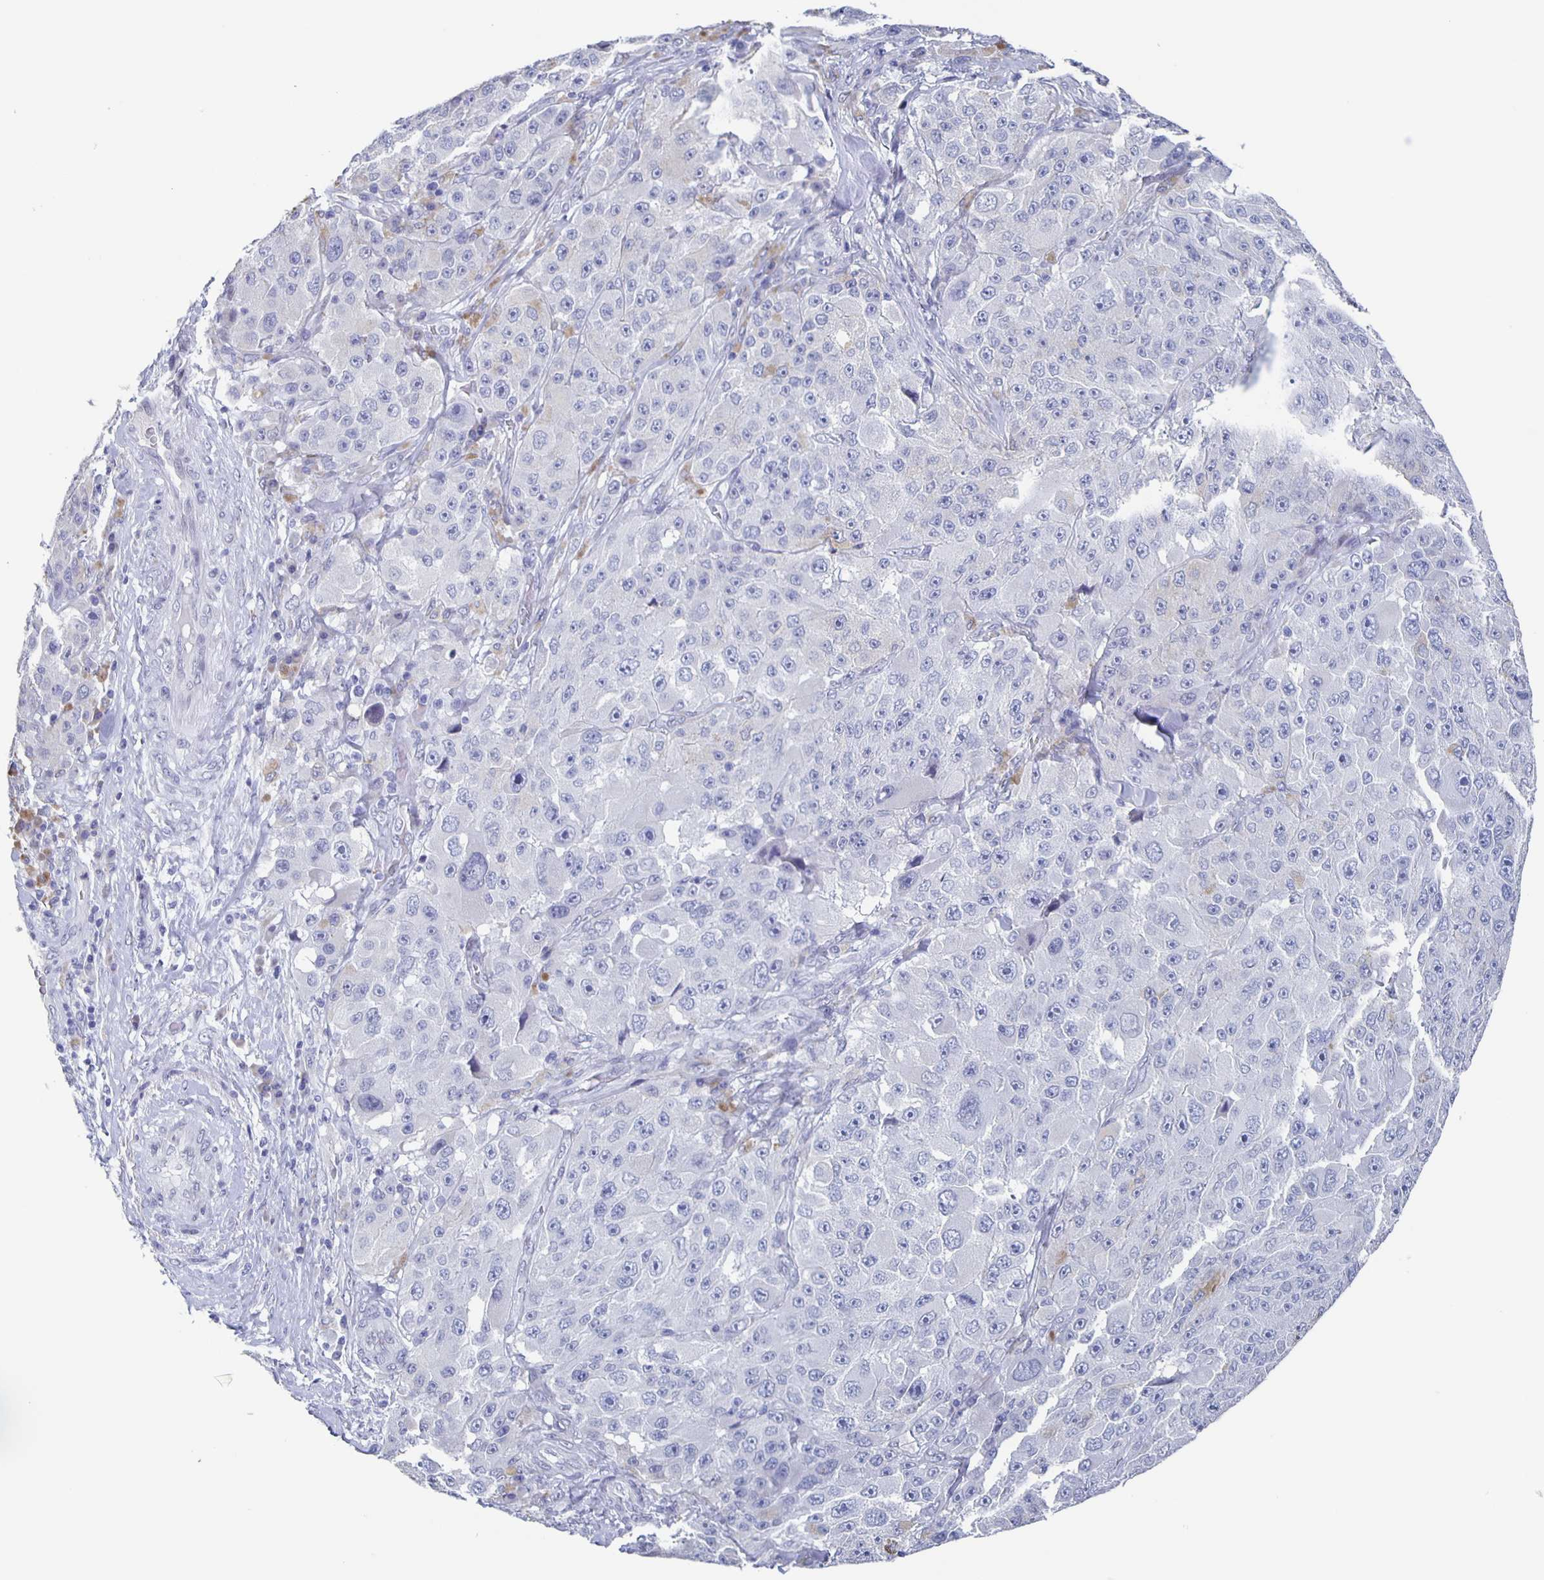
{"staining": {"intensity": "negative", "quantity": "none", "location": "none"}, "tissue": "melanoma", "cell_type": "Tumor cells", "image_type": "cancer", "snomed": [{"axis": "morphology", "description": "Malignant melanoma, Metastatic site"}, {"axis": "topography", "description": "Lymph node"}], "caption": "Immunohistochemistry (IHC) histopathology image of neoplastic tissue: human melanoma stained with DAB shows no significant protein positivity in tumor cells. Nuclei are stained in blue.", "gene": "CCDC17", "patient": {"sex": "male", "age": 62}}